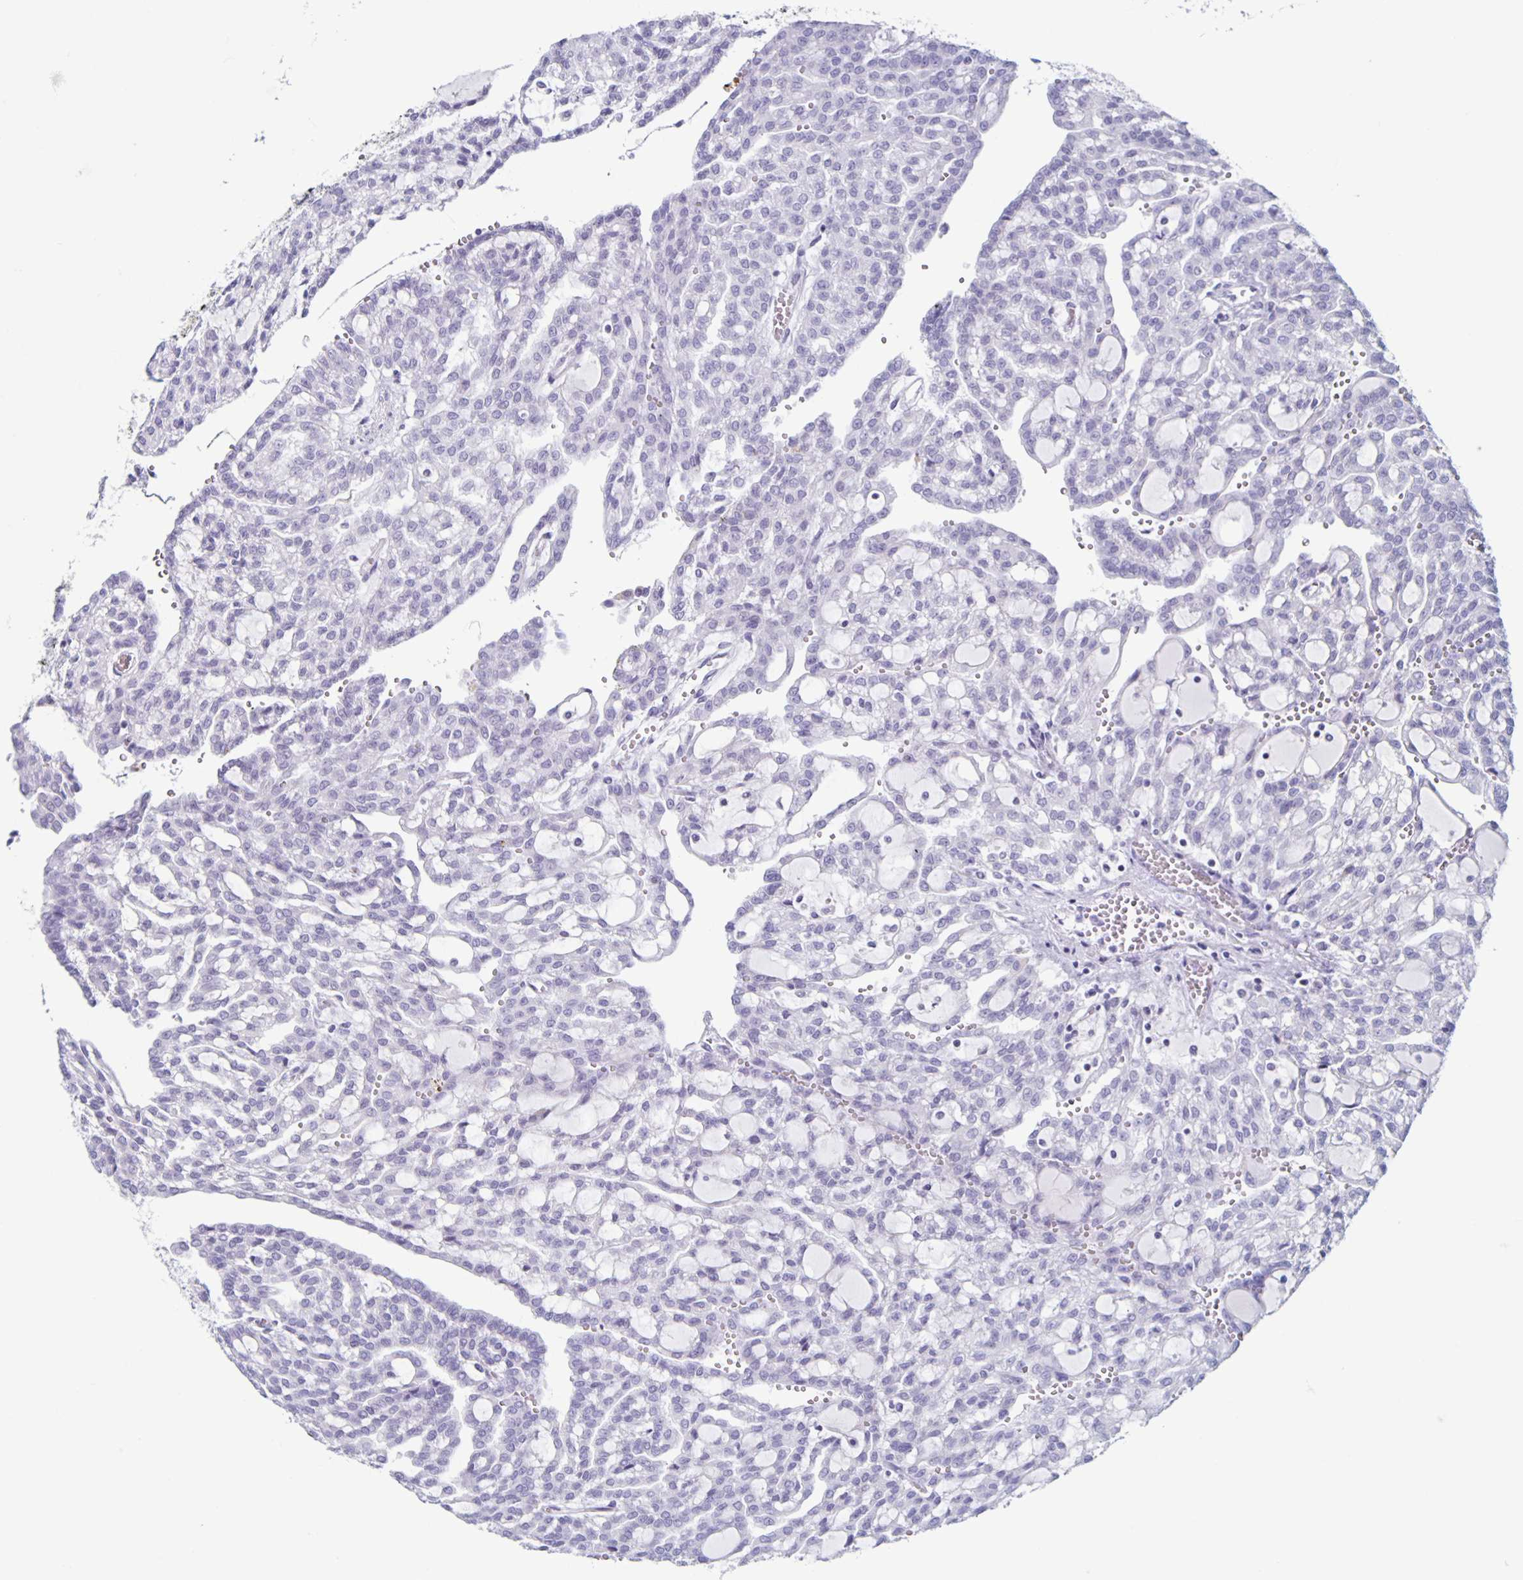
{"staining": {"intensity": "negative", "quantity": "none", "location": "none"}, "tissue": "renal cancer", "cell_type": "Tumor cells", "image_type": "cancer", "snomed": [{"axis": "morphology", "description": "Adenocarcinoma, NOS"}, {"axis": "topography", "description": "Kidney"}], "caption": "This is a micrograph of IHC staining of renal cancer, which shows no staining in tumor cells.", "gene": "CT45A5", "patient": {"sex": "male", "age": 63}}